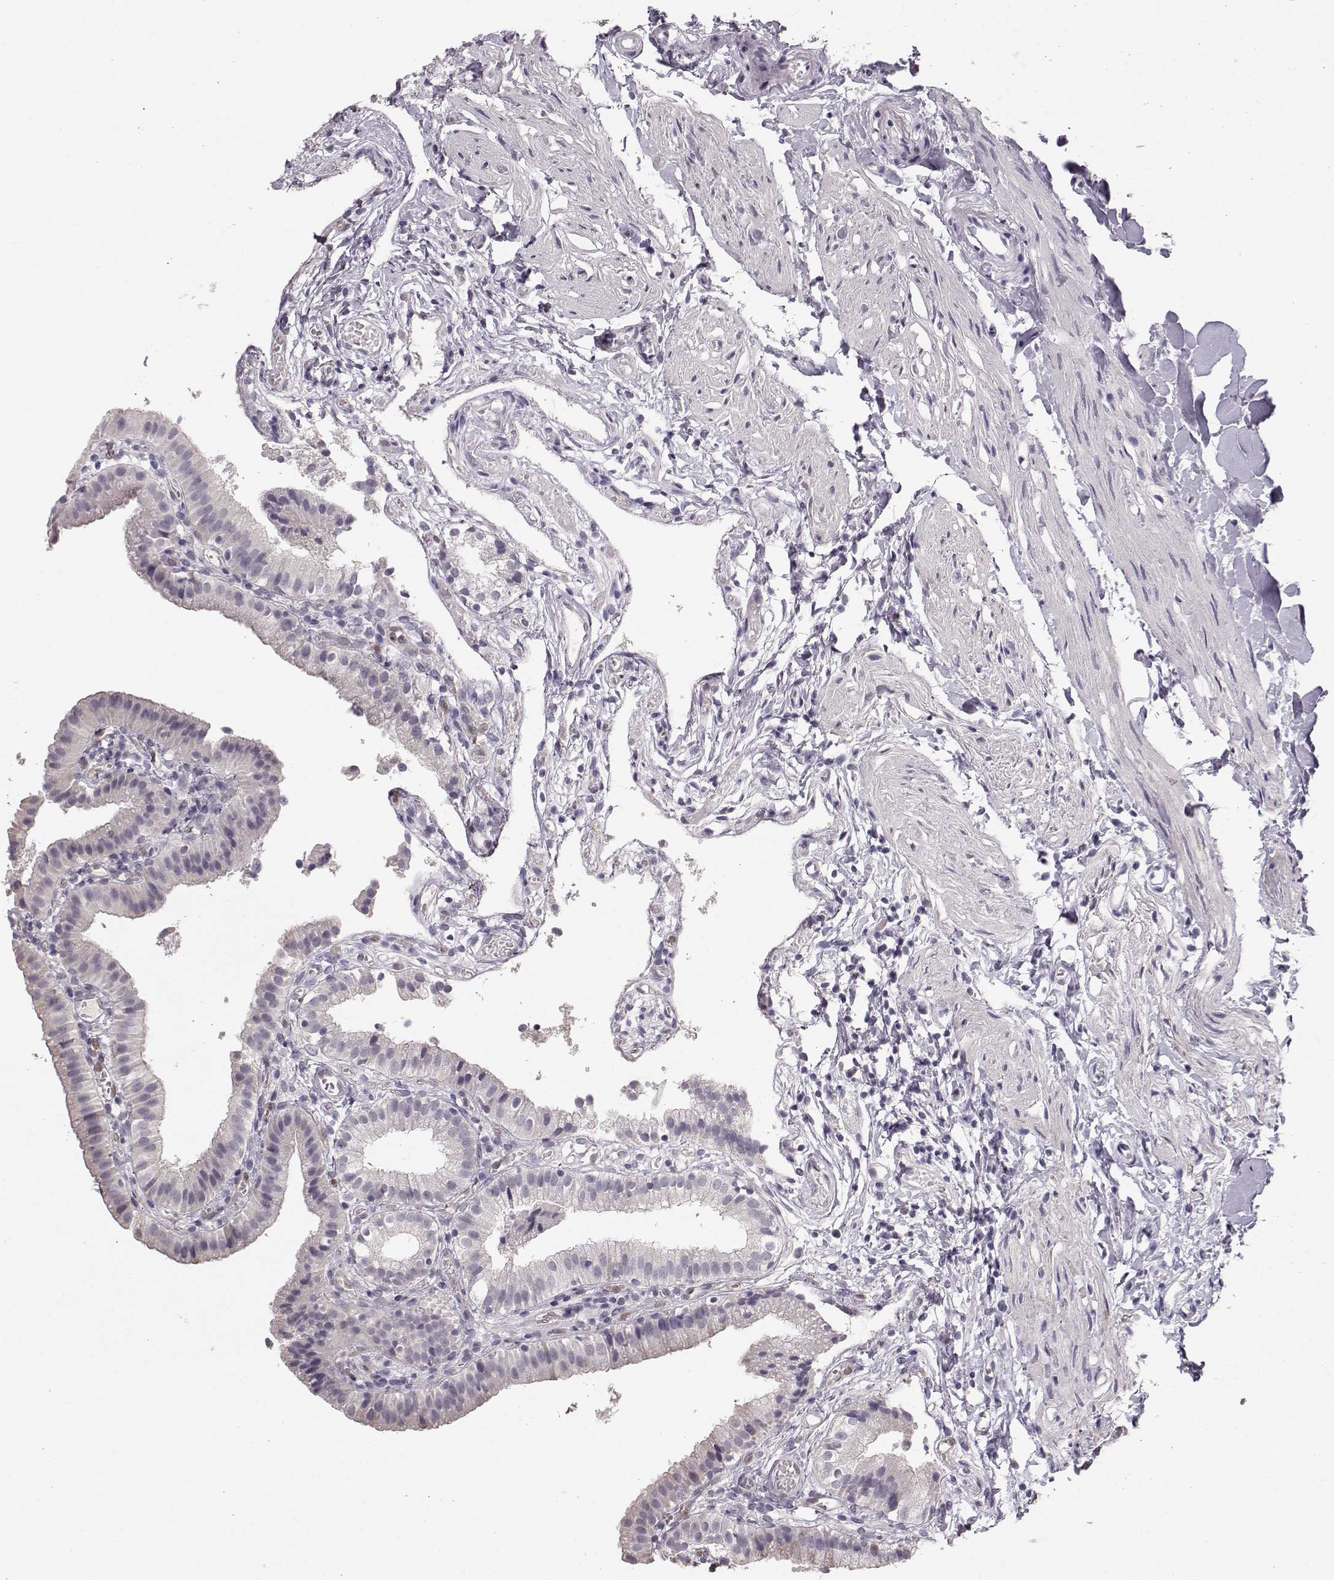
{"staining": {"intensity": "negative", "quantity": "none", "location": "none"}, "tissue": "gallbladder", "cell_type": "Glandular cells", "image_type": "normal", "snomed": [{"axis": "morphology", "description": "Normal tissue, NOS"}, {"axis": "topography", "description": "Gallbladder"}], "caption": "An IHC histopathology image of normal gallbladder is shown. There is no staining in glandular cells of gallbladder. (DAB (3,3'-diaminobenzidine) IHC visualized using brightfield microscopy, high magnification).", "gene": "POU1F1", "patient": {"sex": "female", "age": 47}}